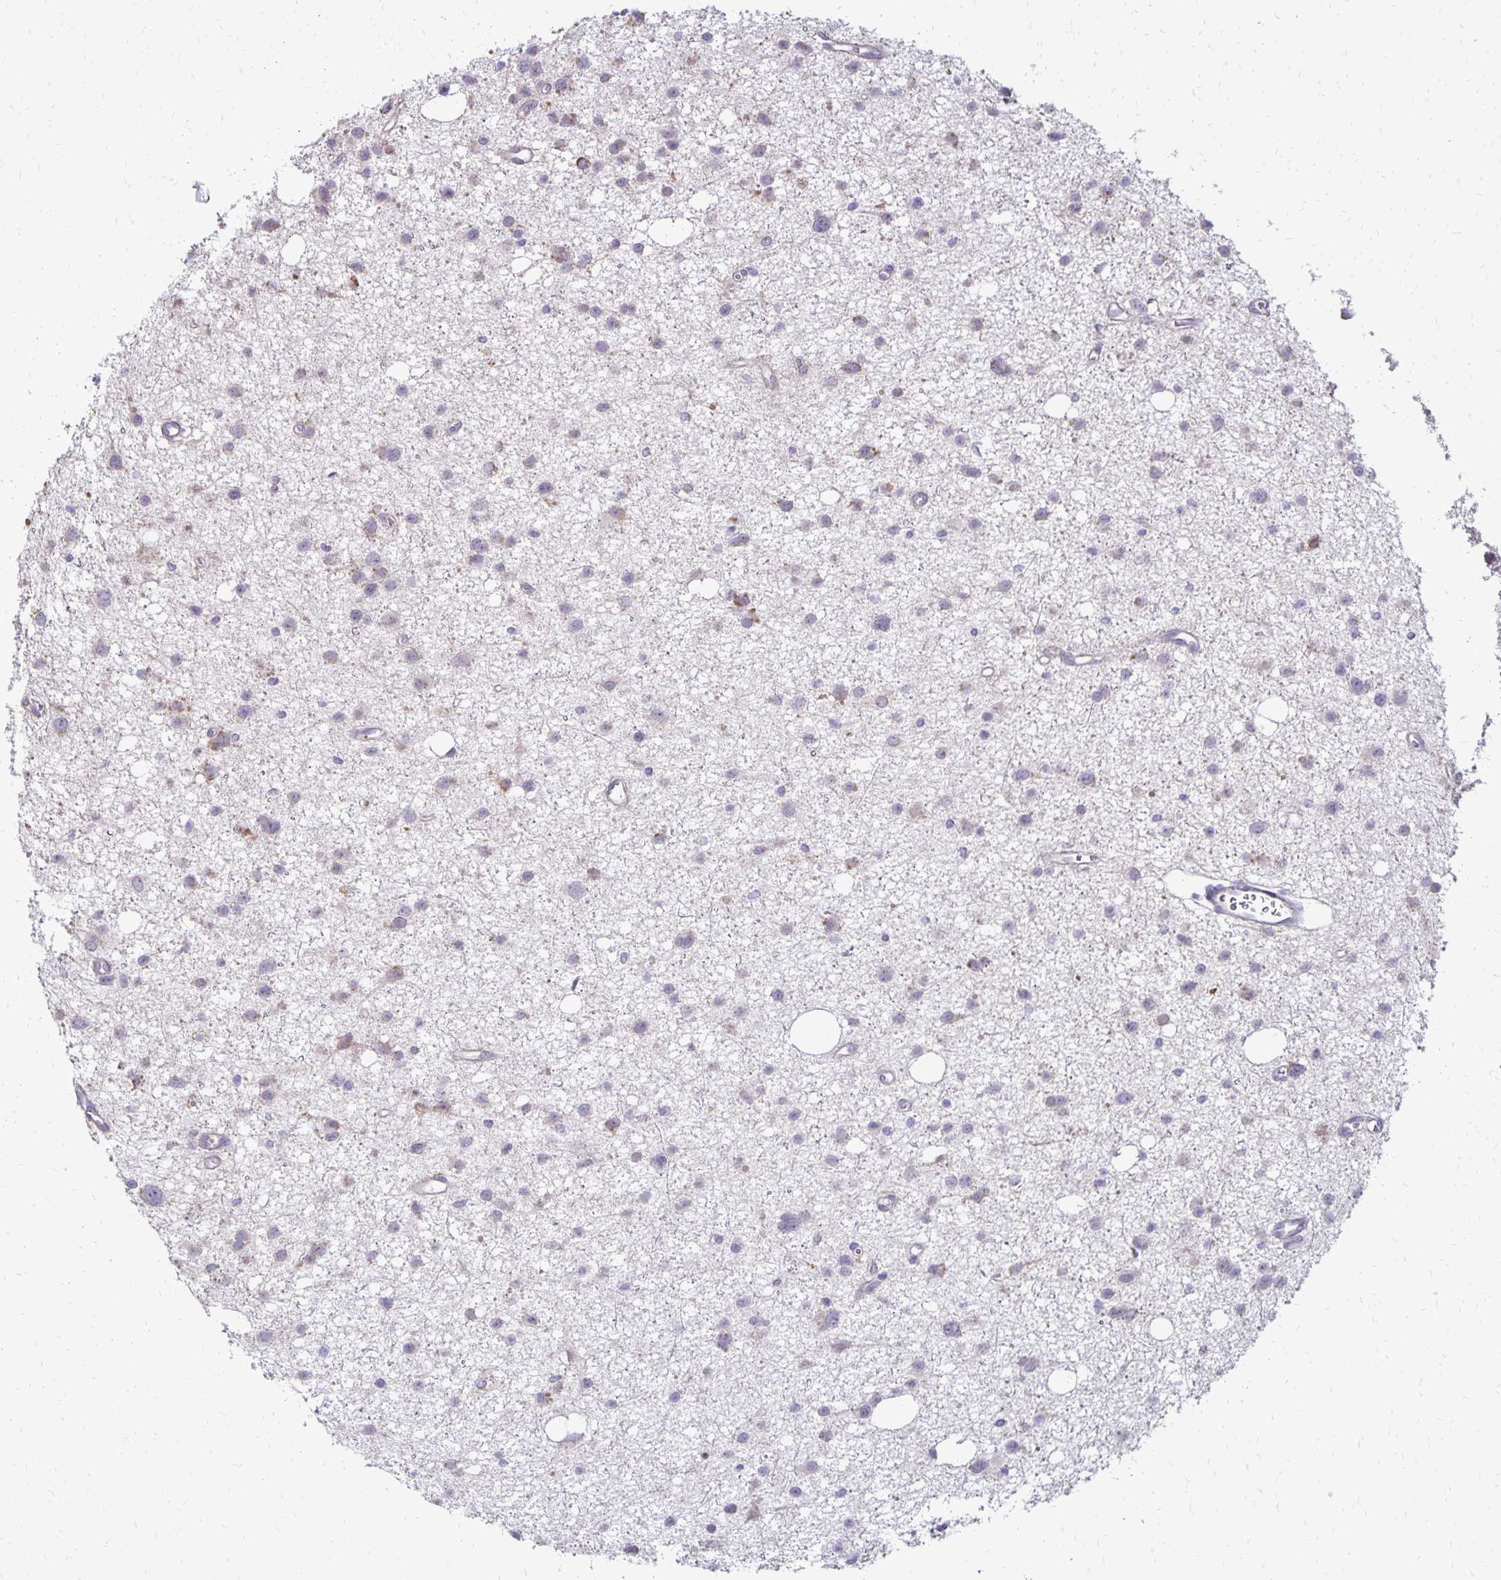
{"staining": {"intensity": "weak", "quantity": "<25%", "location": "cytoplasmic/membranous"}, "tissue": "glioma", "cell_type": "Tumor cells", "image_type": "cancer", "snomed": [{"axis": "morphology", "description": "Glioma, malignant, High grade"}, {"axis": "topography", "description": "Brain"}], "caption": "Glioma stained for a protein using immunohistochemistry (IHC) shows no staining tumor cells.", "gene": "FN3K", "patient": {"sex": "male", "age": 23}}